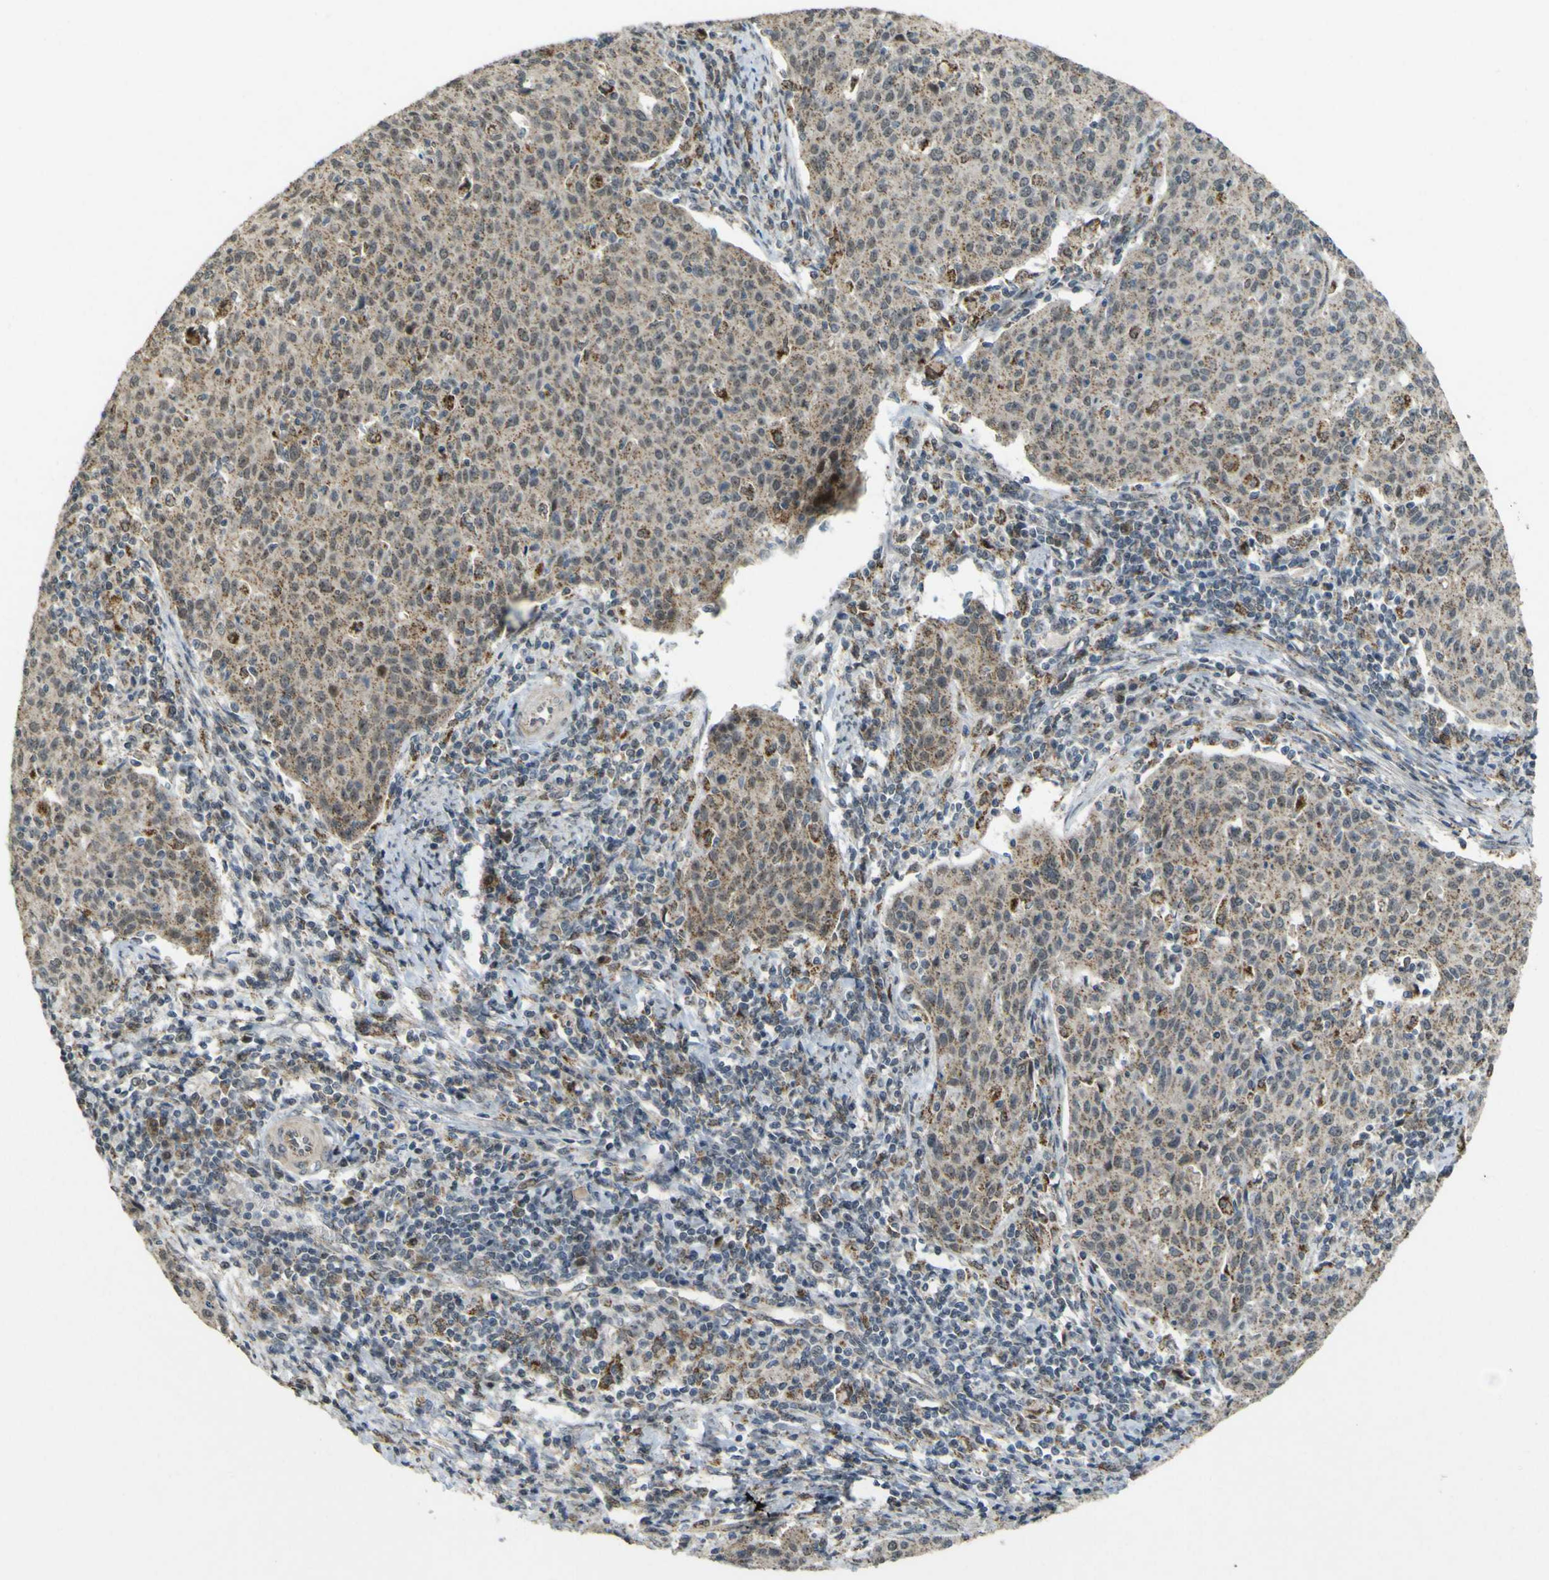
{"staining": {"intensity": "moderate", "quantity": ">75%", "location": "cytoplasmic/membranous"}, "tissue": "cervical cancer", "cell_type": "Tumor cells", "image_type": "cancer", "snomed": [{"axis": "morphology", "description": "Squamous cell carcinoma, NOS"}, {"axis": "topography", "description": "Cervix"}], "caption": "Immunohistochemical staining of cervical cancer (squamous cell carcinoma) displays medium levels of moderate cytoplasmic/membranous protein expression in approximately >75% of tumor cells. The protein is stained brown, and the nuclei are stained in blue (DAB IHC with brightfield microscopy, high magnification).", "gene": "ACBD5", "patient": {"sex": "female", "age": 38}}